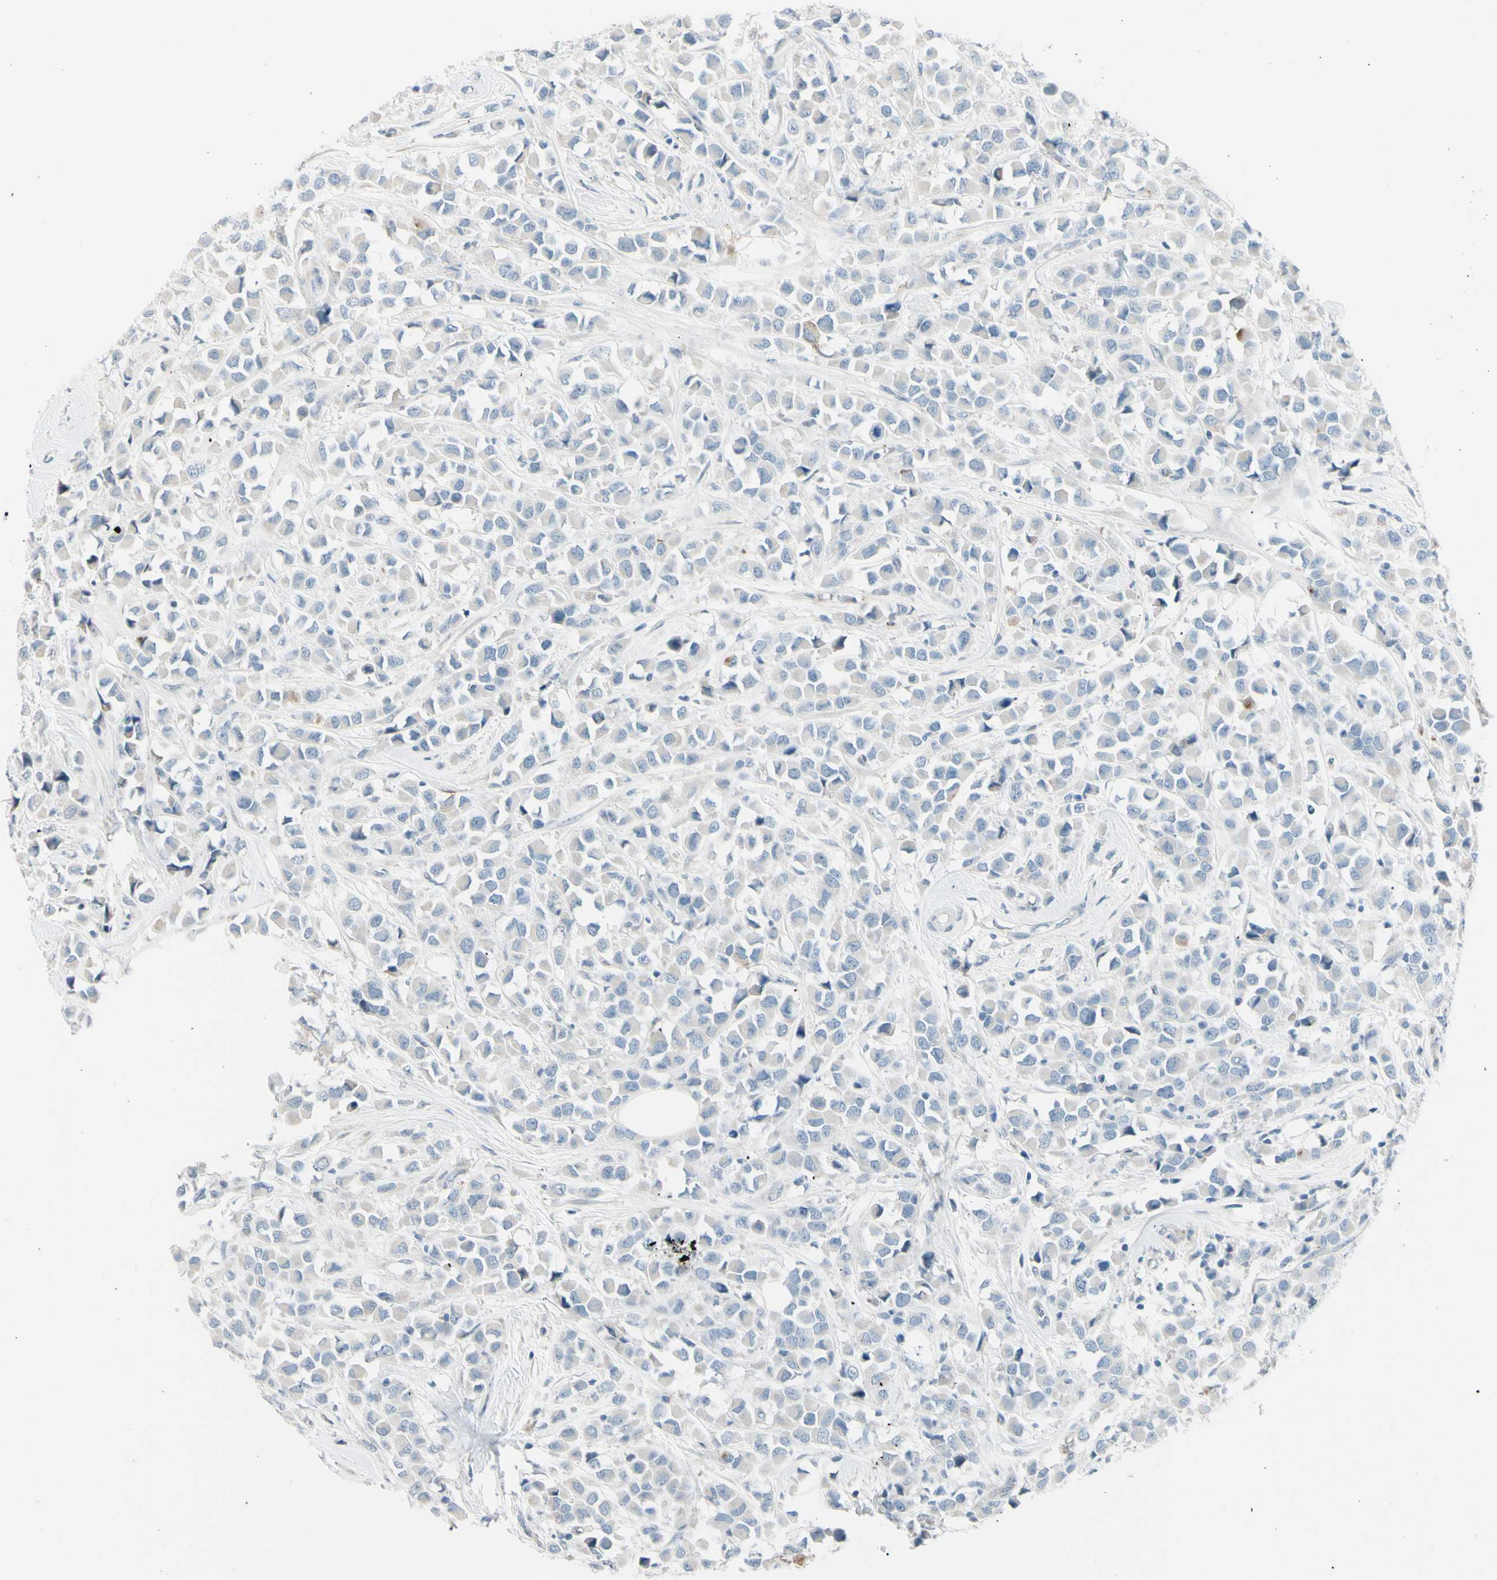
{"staining": {"intensity": "negative", "quantity": "none", "location": "none"}, "tissue": "breast cancer", "cell_type": "Tumor cells", "image_type": "cancer", "snomed": [{"axis": "morphology", "description": "Duct carcinoma"}, {"axis": "topography", "description": "Breast"}], "caption": "Photomicrograph shows no significant protein positivity in tumor cells of breast cancer (infiltrating ductal carcinoma).", "gene": "GPR34", "patient": {"sex": "female", "age": 61}}